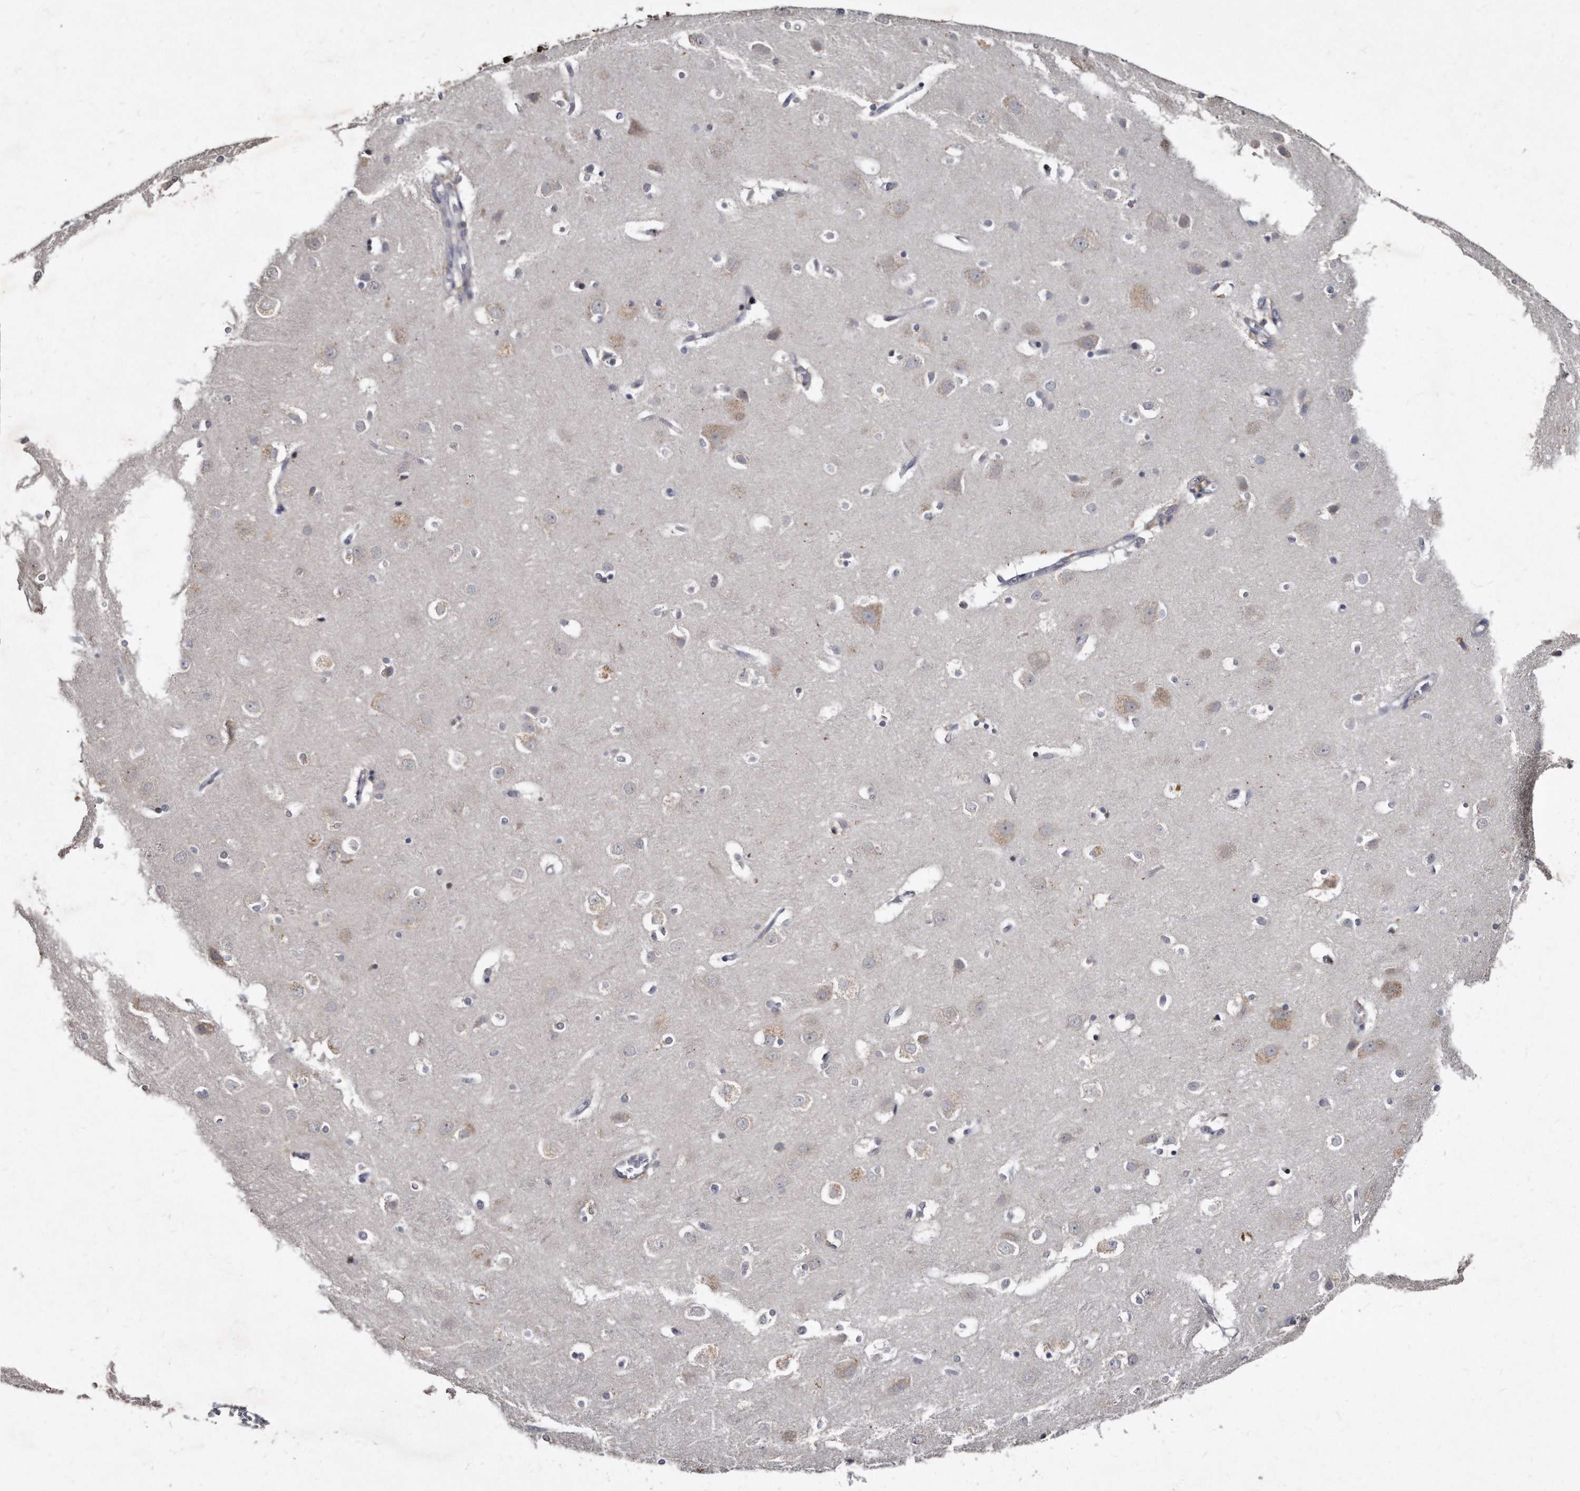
{"staining": {"intensity": "negative", "quantity": "none", "location": "none"}, "tissue": "cerebral cortex", "cell_type": "Endothelial cells", "image_type": "normal", "snomed": [{"axis": "morphology", "description": "Normal tissue, NOS"}, {"axis": "topography", "description": "Cerebral cortex"}], "caption": "The image demonstrates no significant staining in endothelial cells of cerebral cortex.", "gene": "KLHDC3", "patient": {"sex": "male", "age": 54}}